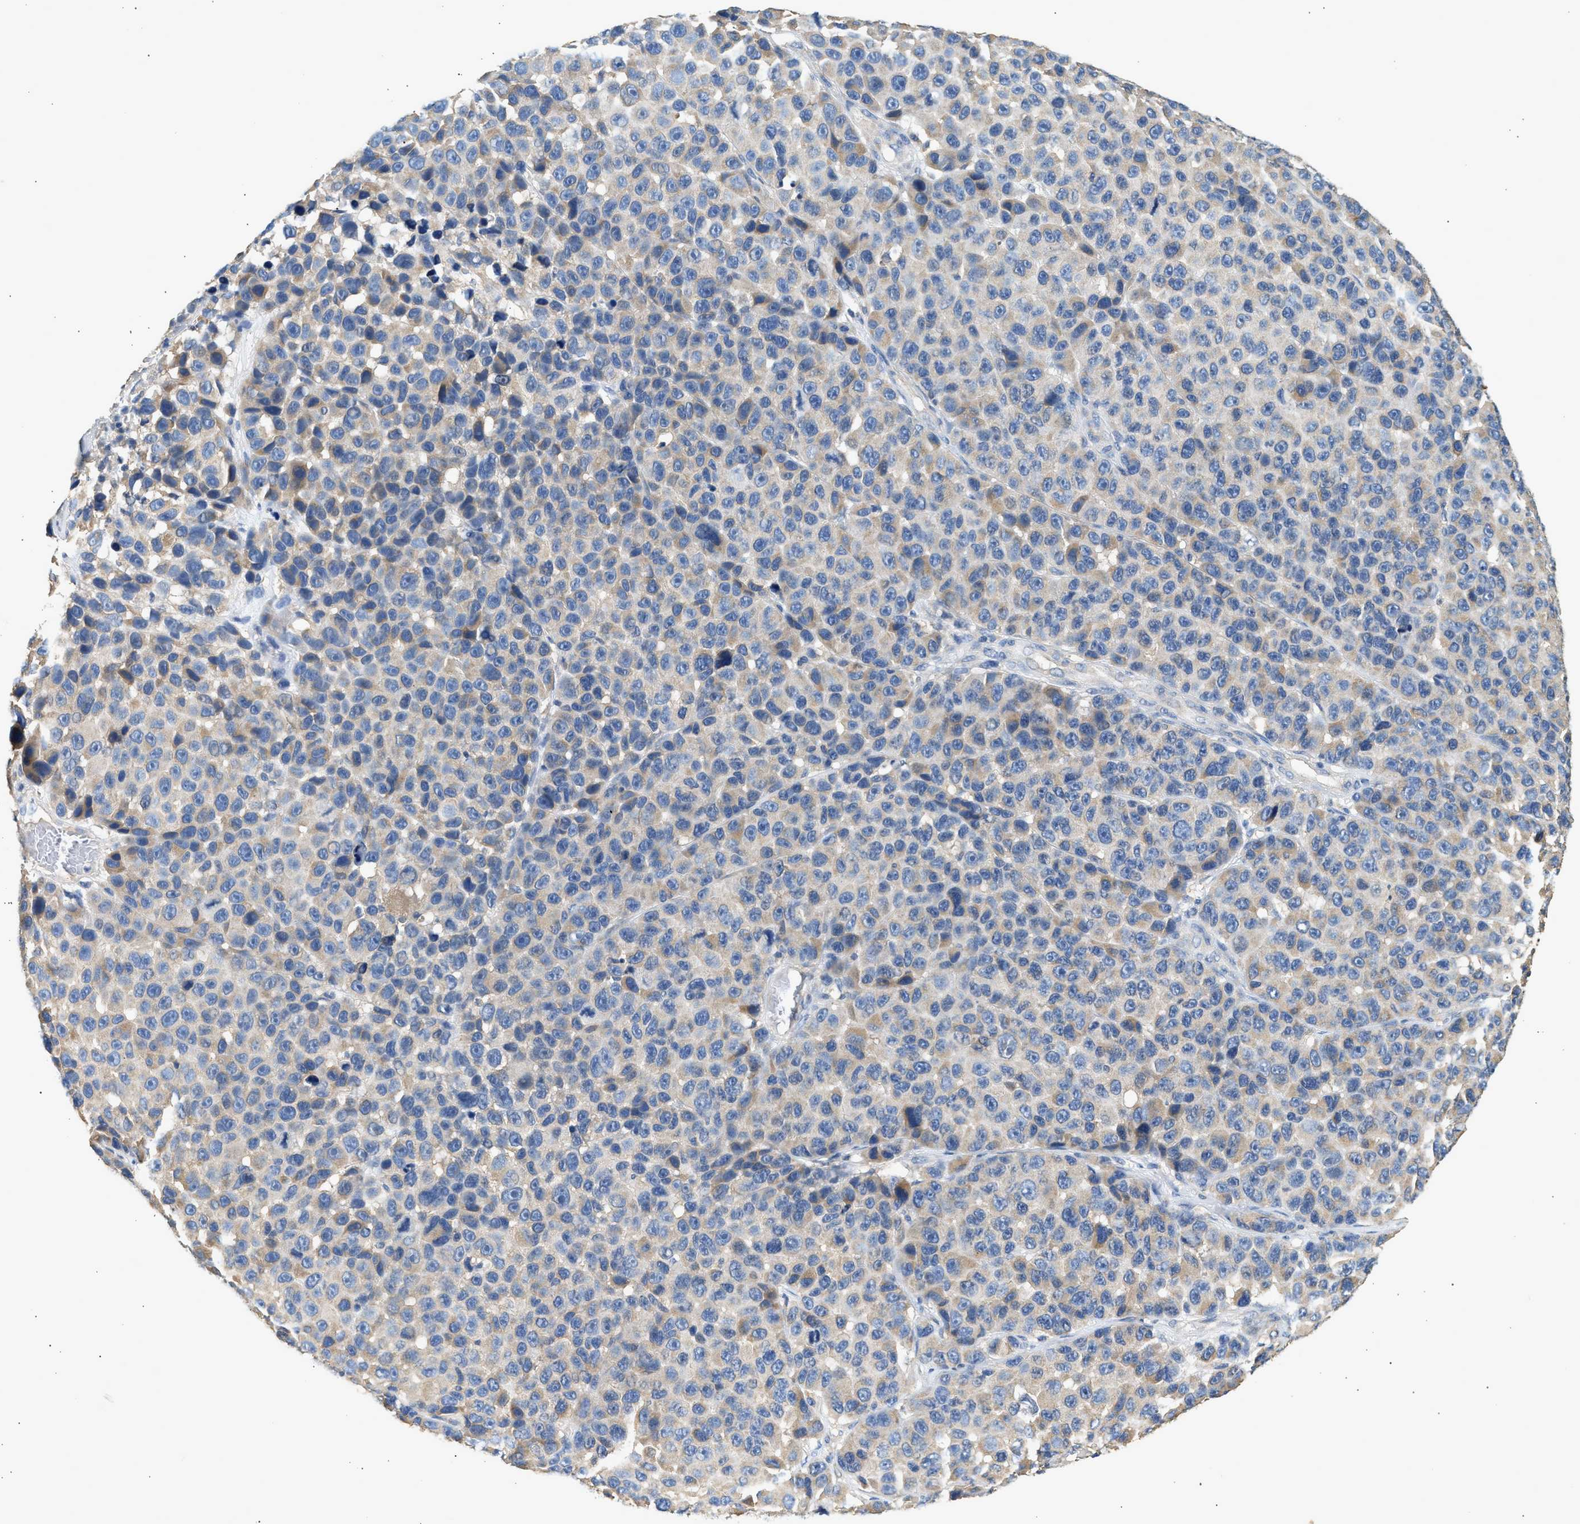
{"staining": {"intensity": "weak", "quantity": "25%-75%", "location": "cytoplasmic/membranous"}, "tissue": "melanoma", "cell_type": "Tumor cells", "image_type": "cancer", "snomed": [{"axis": "morphology", "description": "Malignant melanoma, NOS"}, {"axis": "topography", "description": "Skin"}], "caption": "Immunohistochemical staining of human malignant melanoma demonstrates weak cytoplasmic/membranous protein staining in about 25%-75% of tumor cells. (DAB (3,3'-diaminobenzidine) IHC, brown staining for protein, blue staining for nuclei).", "gene": "WDR31", "patient": {"sex": "male", "age": 53}}